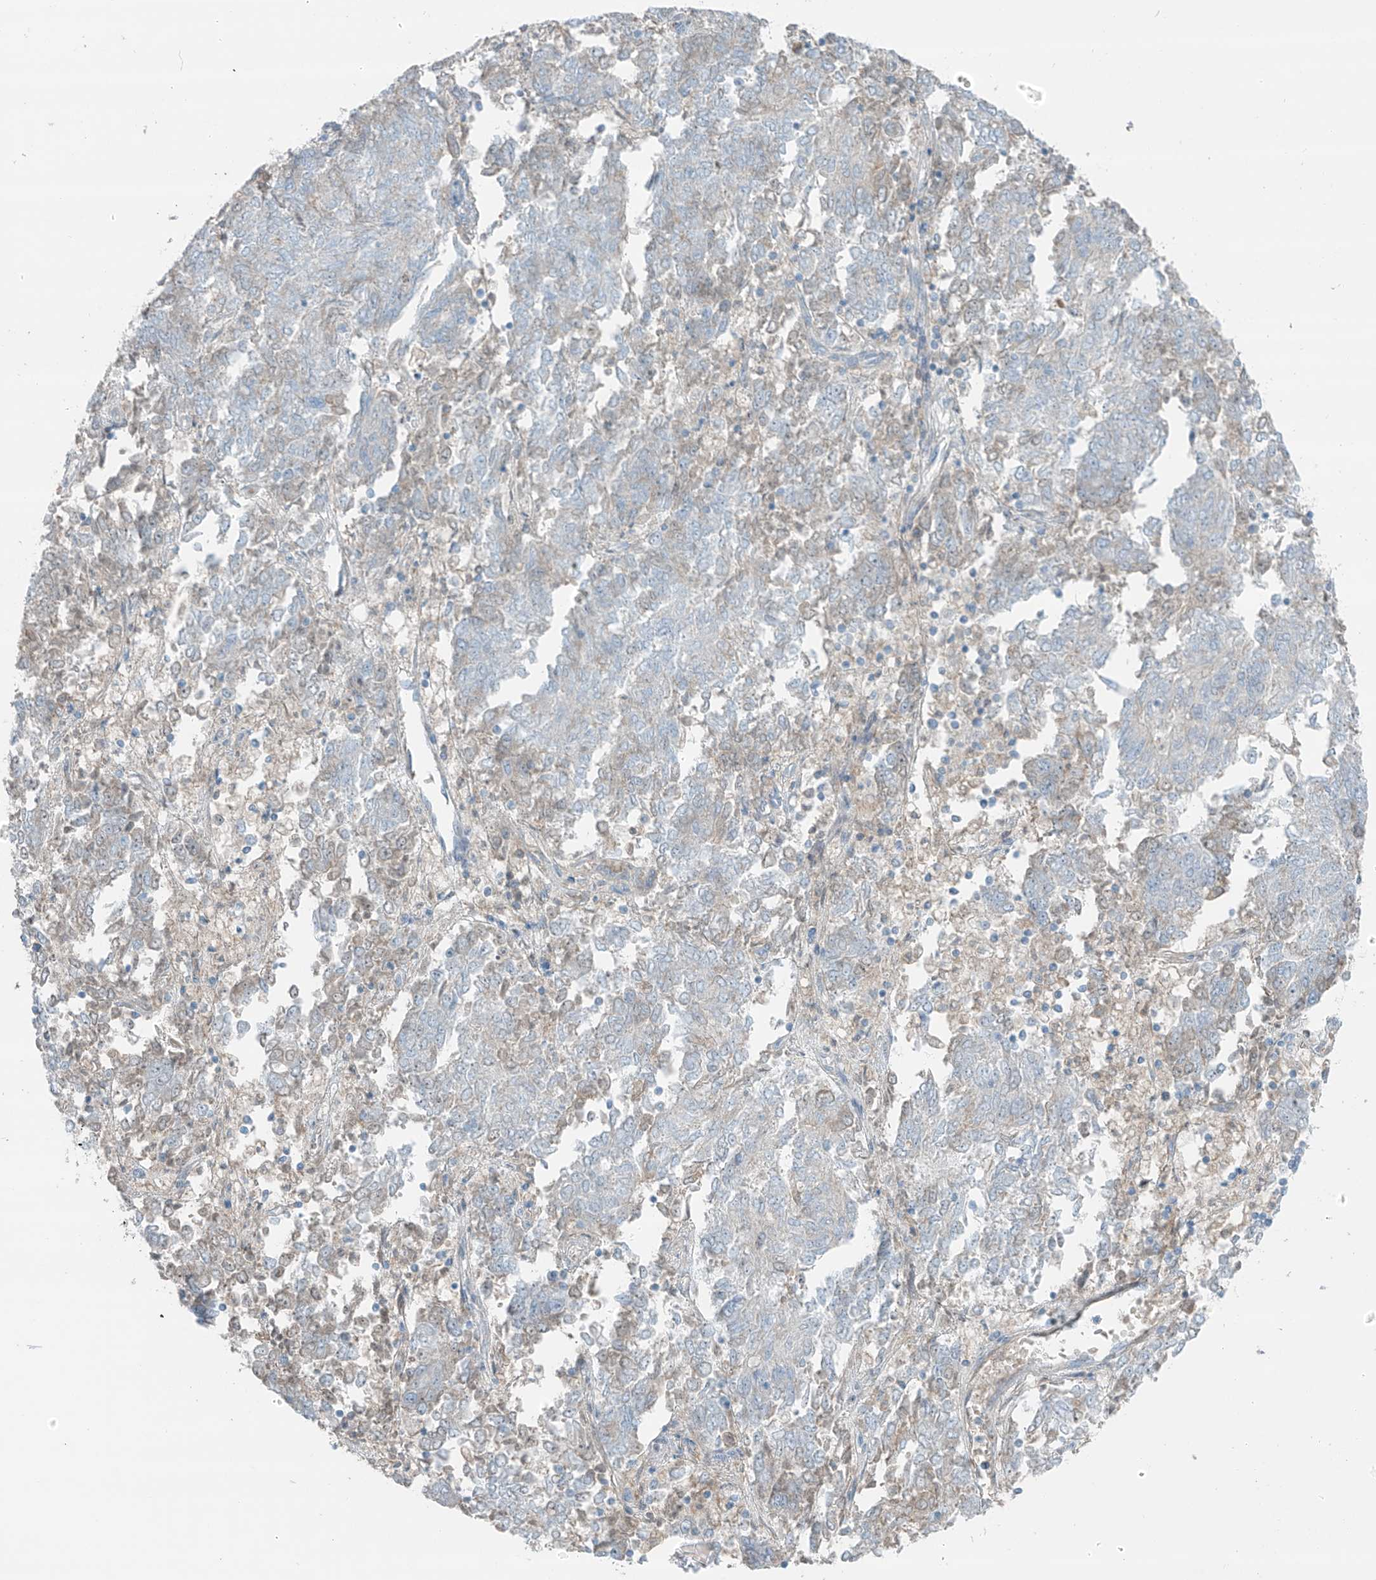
{"staining": {"intensity": "negative", "quantity": "none", "location": "none"}, "tissue": "endometrial cancer", "cell_type": "Tumor cells", "image_type": "cancer", "snomed": [{"axis": "morphology", "description": "Adenocarcinoma, NOS"}, {"axis": "topography", "description": "Endometrium"}], "caption": "The image reveals no significant expression in tumor cells of endometrial adenocarcinoma. Brightfield microscopy of IHC stained with DAB (brown) and hematoxylin (blue), captured at high magnification.", "gene": "FAM131C", "patient": {"sex": "female", "age": 80}}